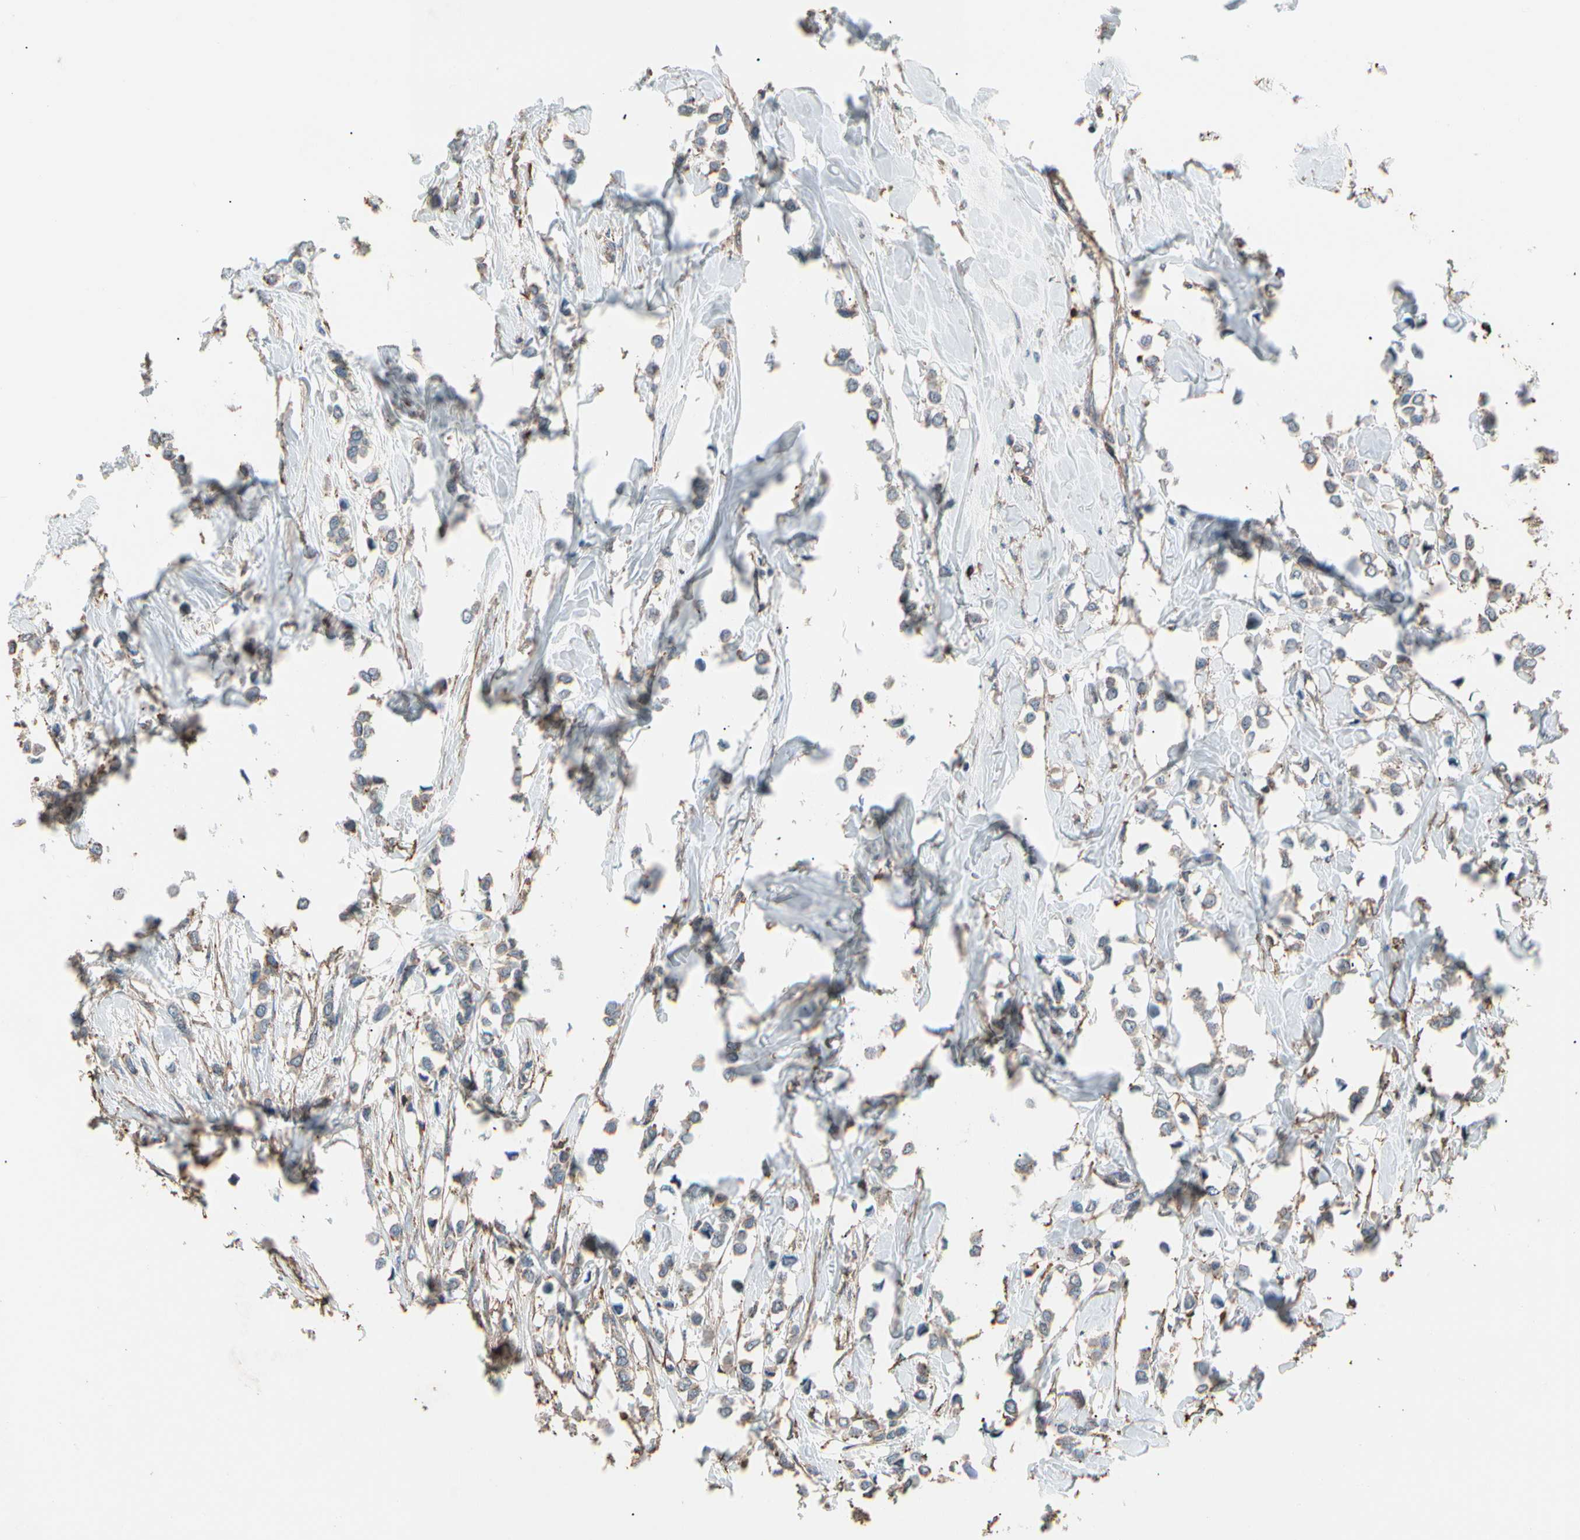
{"staining": {"intensity": "weak", "quantity": "25%-75%", "location": "cytoplasmic/membranous"}, "tissue": "breast cancer", "cell_type": "Tumor cells", "image_type": "cancer", "snomed": [{"axis": "morphology", "description": "Lobular carcinoma"}, {"axis": "topography", "description": "Breast"}], "caption": "Breast cancer stained for a protein (brown) exhibits weak cytoplasmic/membranous positive positivity in about 25%-75% of tumor cells.", "gene": "MAPK13", "patient": {"sex": "female", "age": 51}}